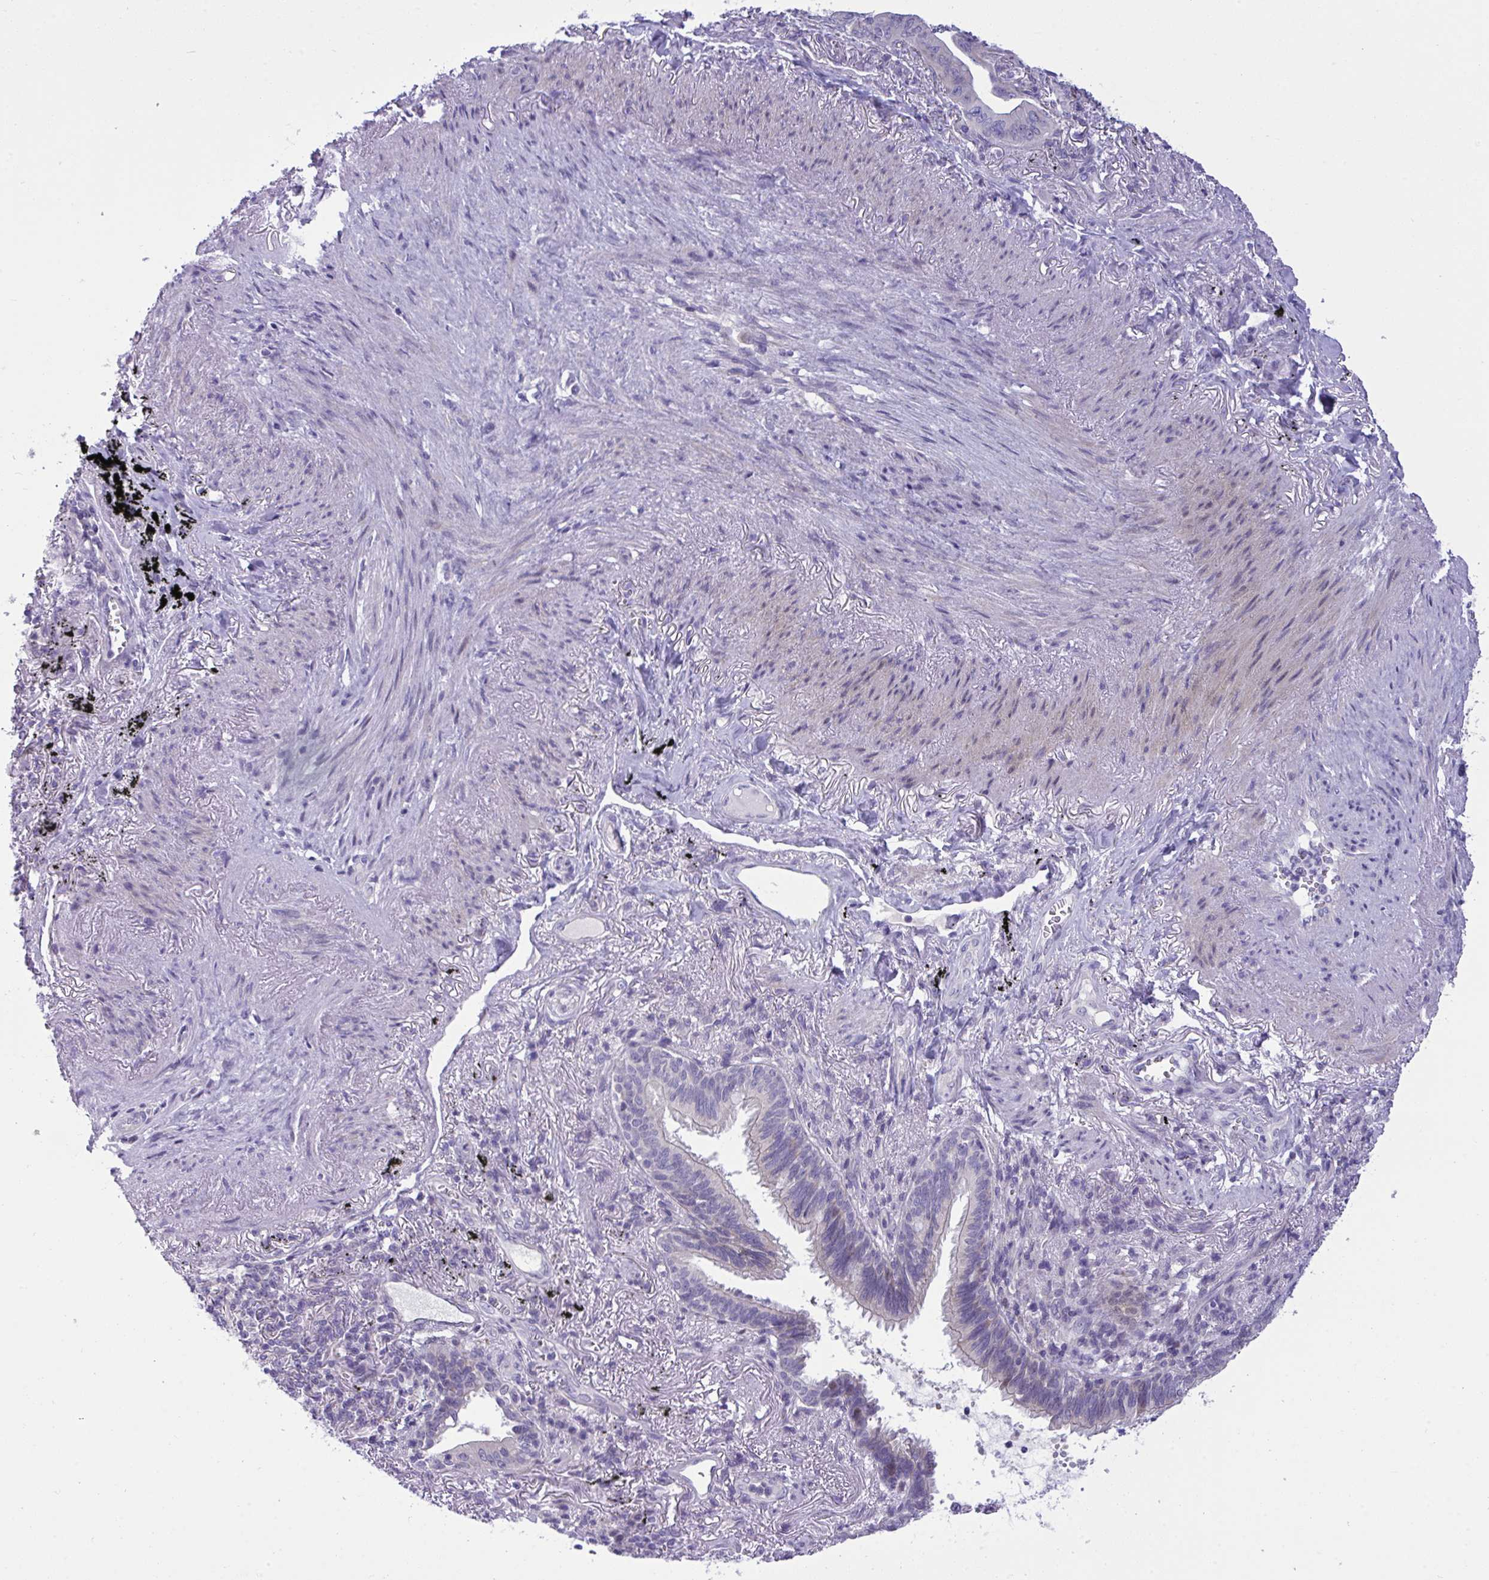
{"staining": {"intensity": "negative", "quantity": "none", "location": "none"}, "tissue": "lung cancer", "cell_type": "Tumor cells", "image_type": "cancer", "snomed": [{"axis": "morphology", "description": "Adenocarcinoma, NOS"}, {"axis": "topography", "description": "Lung"}], "caption": "There is no significant staining in tumor cells of lung adenocarcinoma.", "gene": "WDR97", "patient": {"sex": "male", "age": 77}}